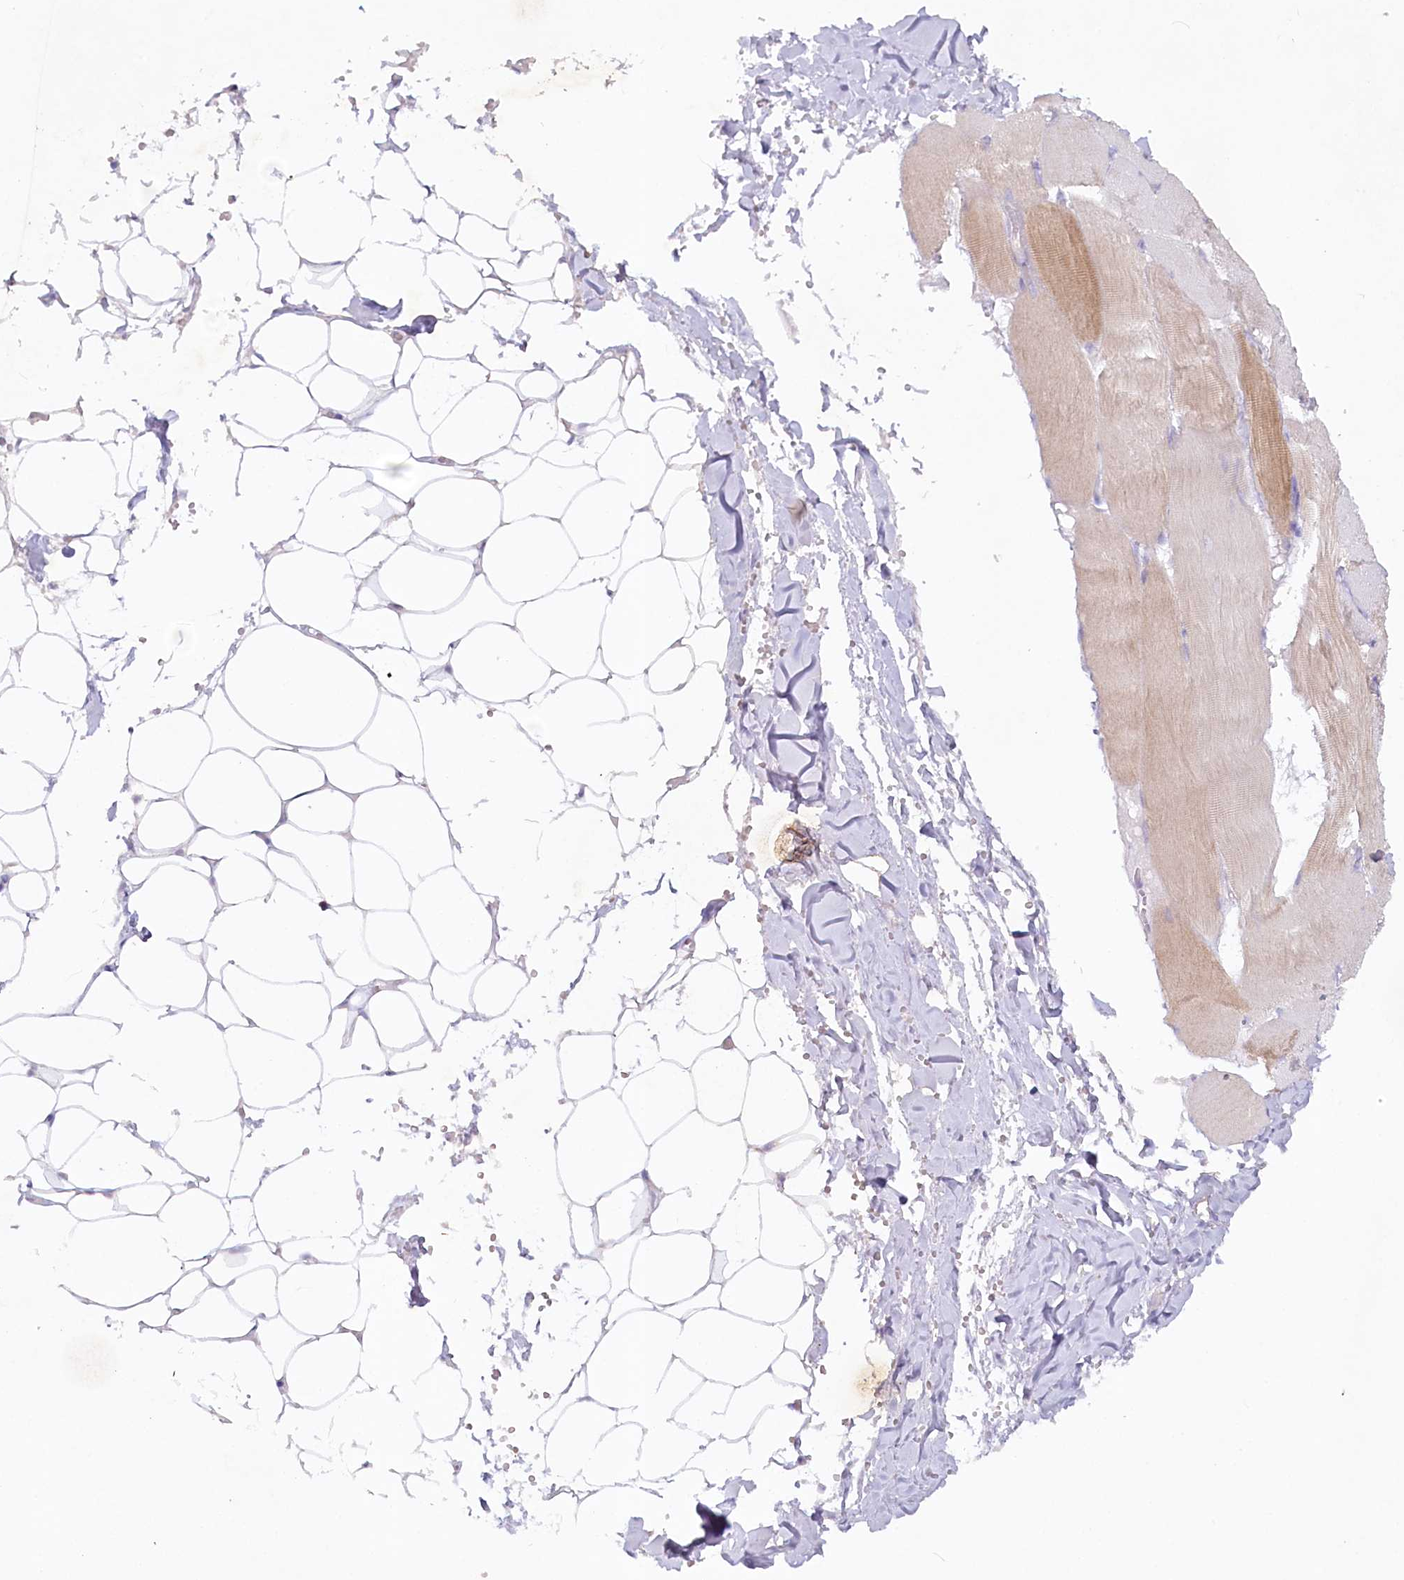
{"staining": {"intensity": "negative", "quantity": "none", "location": "none"}, "tissue": "adipose tissue", "cell_type": "Adipocytes", "image_type": "normal", "snomed": [{"axis": "morphology", "description": "Normal tissue, NOS"}, {"axis": "topography", "description": "Skeletal muscle"}, {"axis": "topography", "description": "Peripheral nerve tissue"}], "caption": "Micrograph shows no significant protein expression in adipocytes of normal adipose tissue.", "gene": "PSAPL1", "patient": {"sex": "female", "age": 55}}